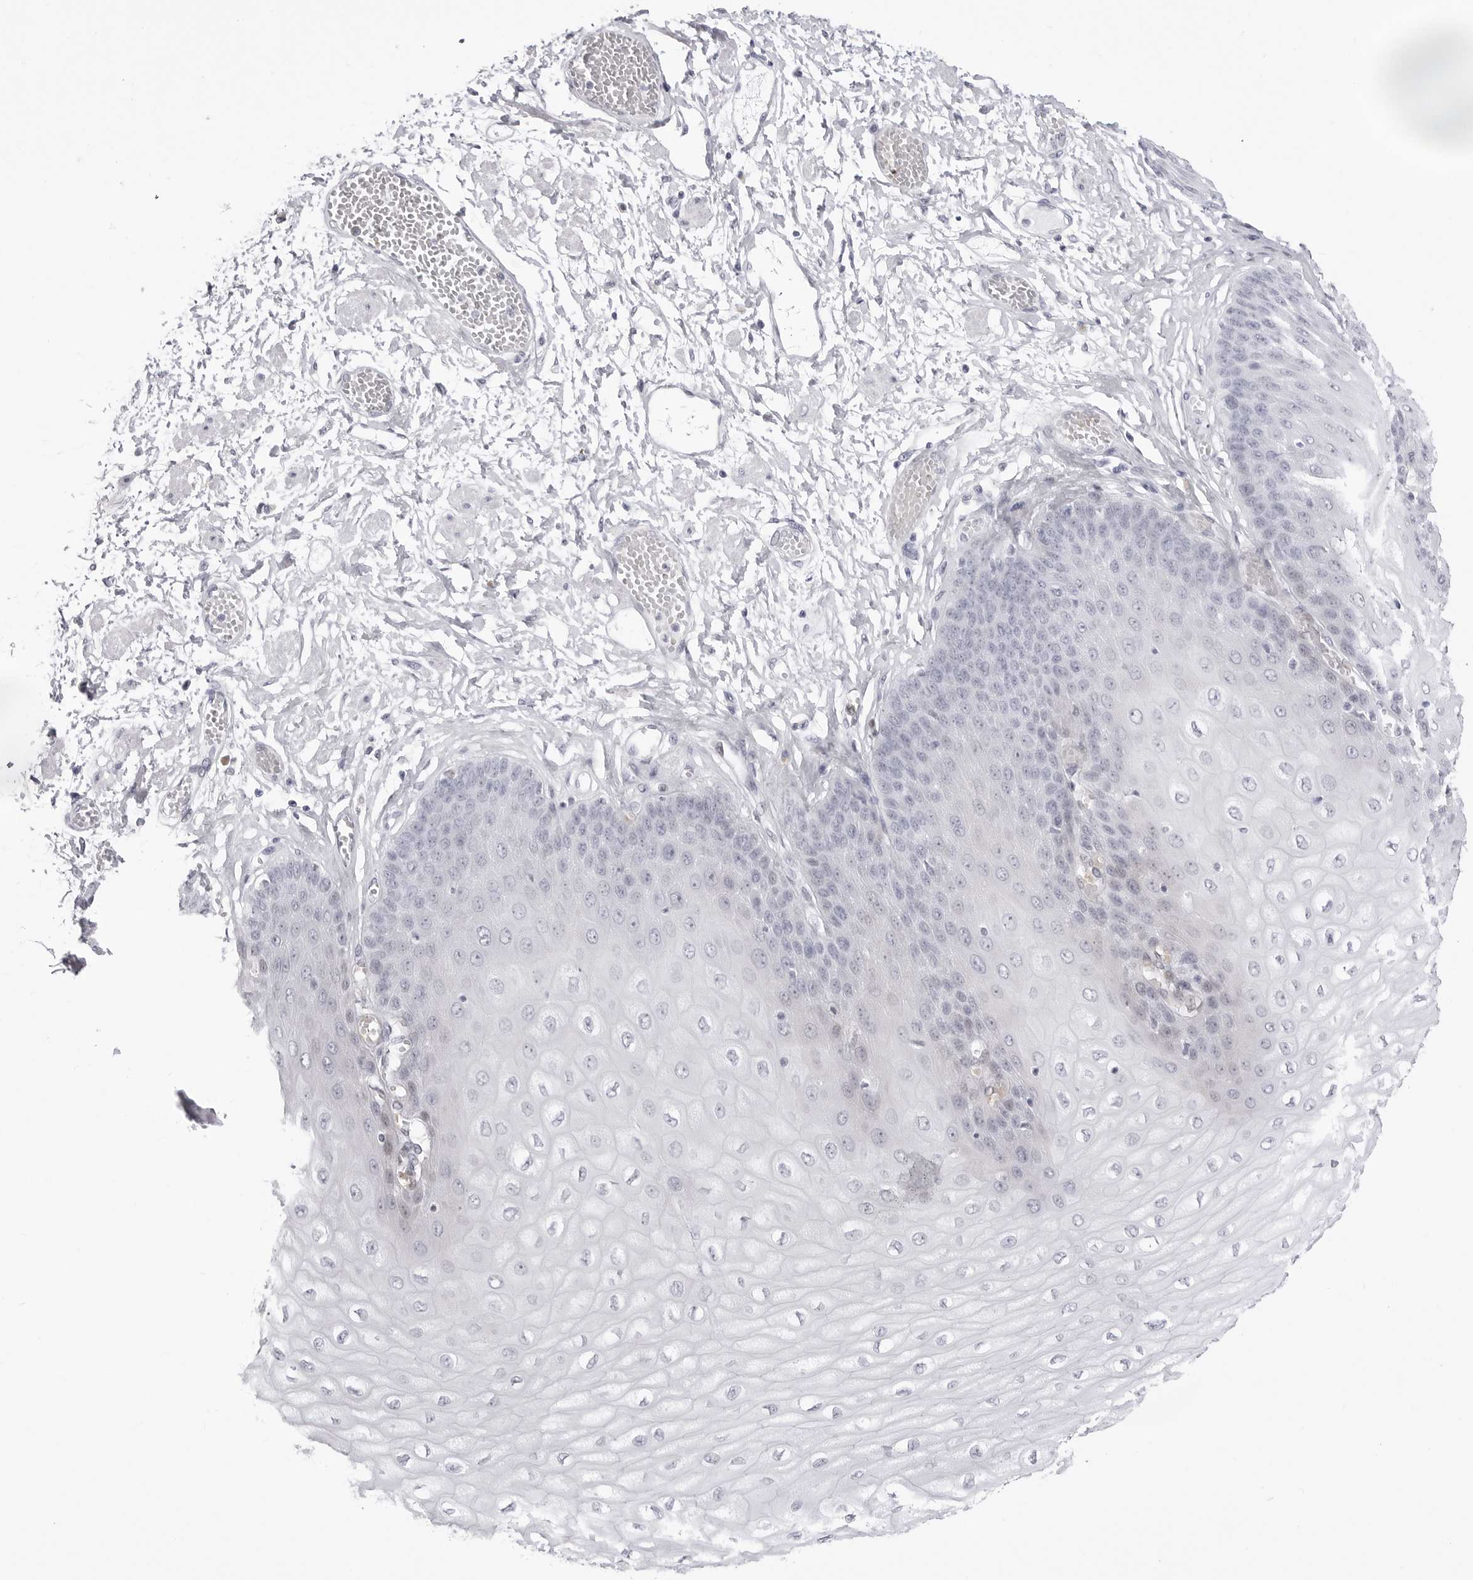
{"staining": {"intensity": "negative", "quantity": "none", "location": "none"}, "tissue": "esophagus", "cell_type": "Squamous epithelial cells", "image_type": "normal", "snomed": [{"axis": "morphology", "description": "Normal tissue, NOS"}, {"axis": "topography", "description": "Esophagus"}], "caption": "This is an IHC photomicrograph of normal human esophagus. There is no staining in squamous epithelial cells.", "gene": "TSSK1B", "patient": {"sex": "male", "age": 60}}